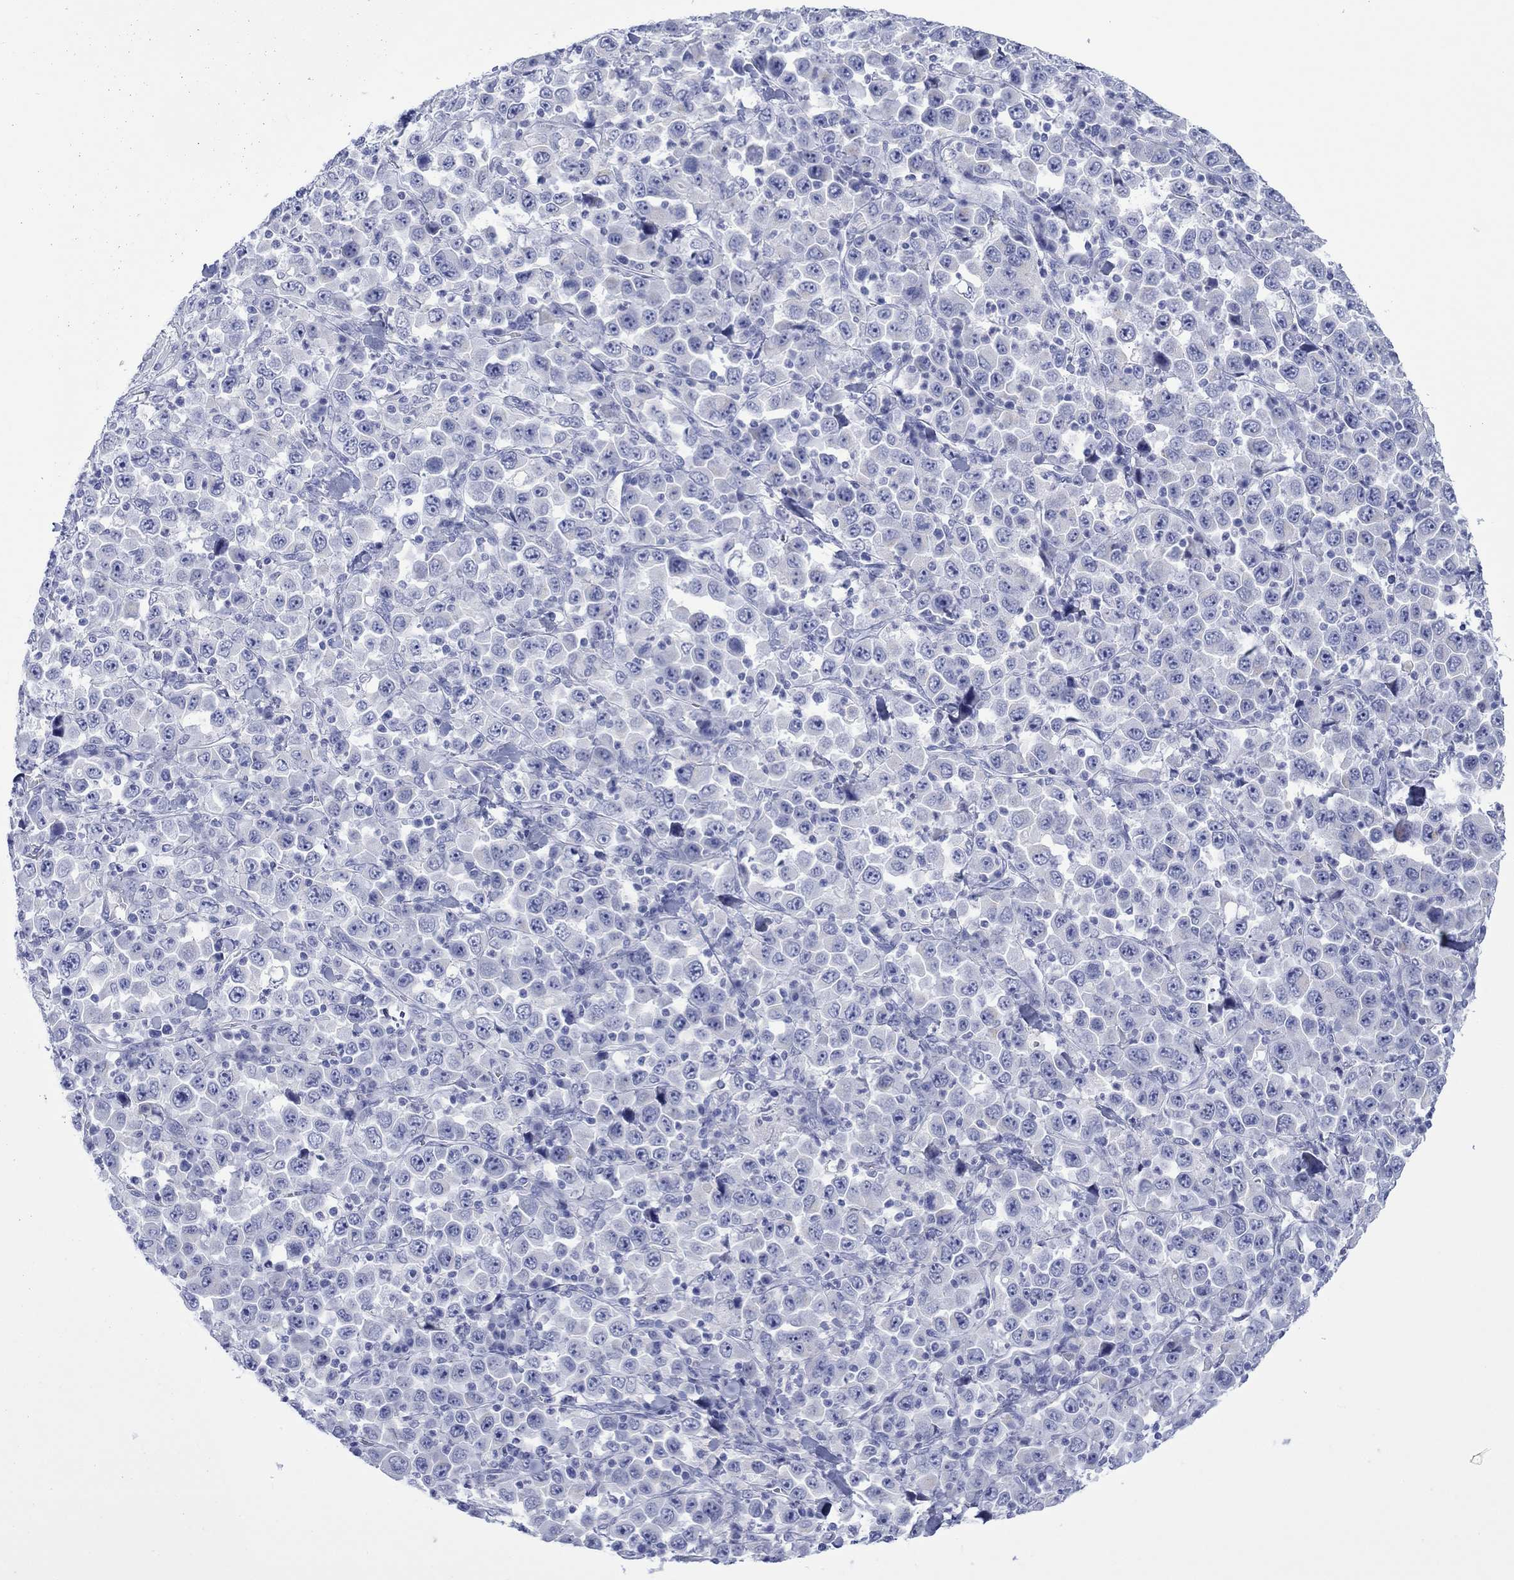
{"staining": {"intensity": "negative", "quantity": "none", "location": "none"}, "tissue": "stomach cancer", "cell_type": "Tumor cells", "image_type": "cancer", "snomed": [{"axis": "morphology", "description": "Normal tissue, NOS"}, {"axis": "morphology", "description": "Adenocarcinoma, NOS"}, {"axis": "topography", "description": "Stomach, upper"}, {"axis": "topography", "description": "Stomach"}], "caption": "IHC micrograph of stomach cancer (adenocarcinoma) stained for a protein (brown), which shows no staining in tumor cells.", "gene": "MLANA", "patient": {"sex": "male", "age": 59}}